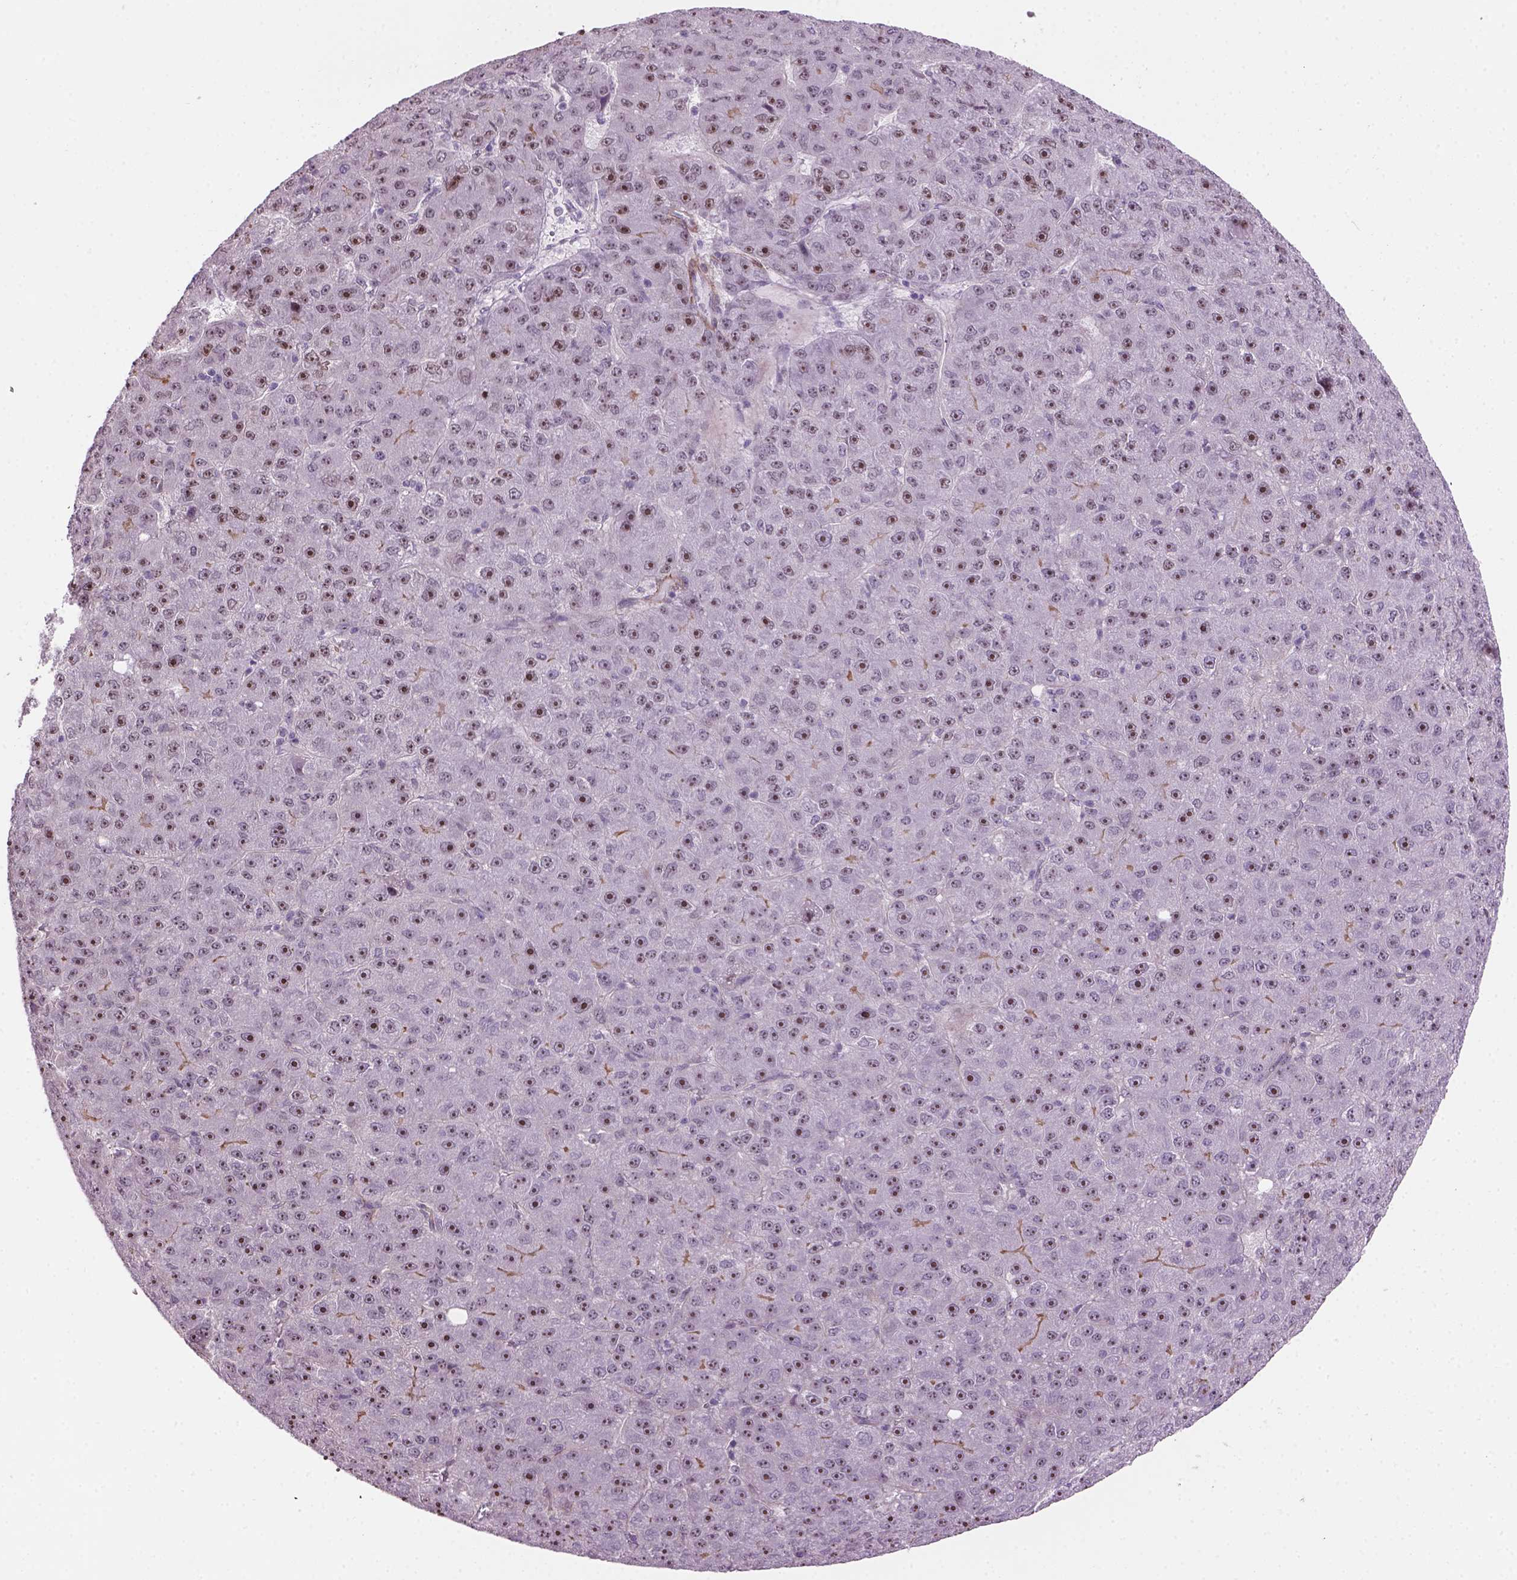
{"staining": {"intensity": "moderate", "quantity": ">75%", "location": "nuclear"}, "tissue": "liver cancer", "cell_type": "Tumor cells", "image_type": "cancer", "snomed": [{"axis": "morphology", "description": "Carcinoma, Hepatocellular, NOS"}, {"axis": "topography", "description": "Liver"}], "caption": "There is medium levels of moderate nuclear expression in tumor cells of liver cancer, as demonstrated by immunohistochemical staining (brown color).", "gene": "RRS1", "patient": {"sex": "male", "age": 67}}